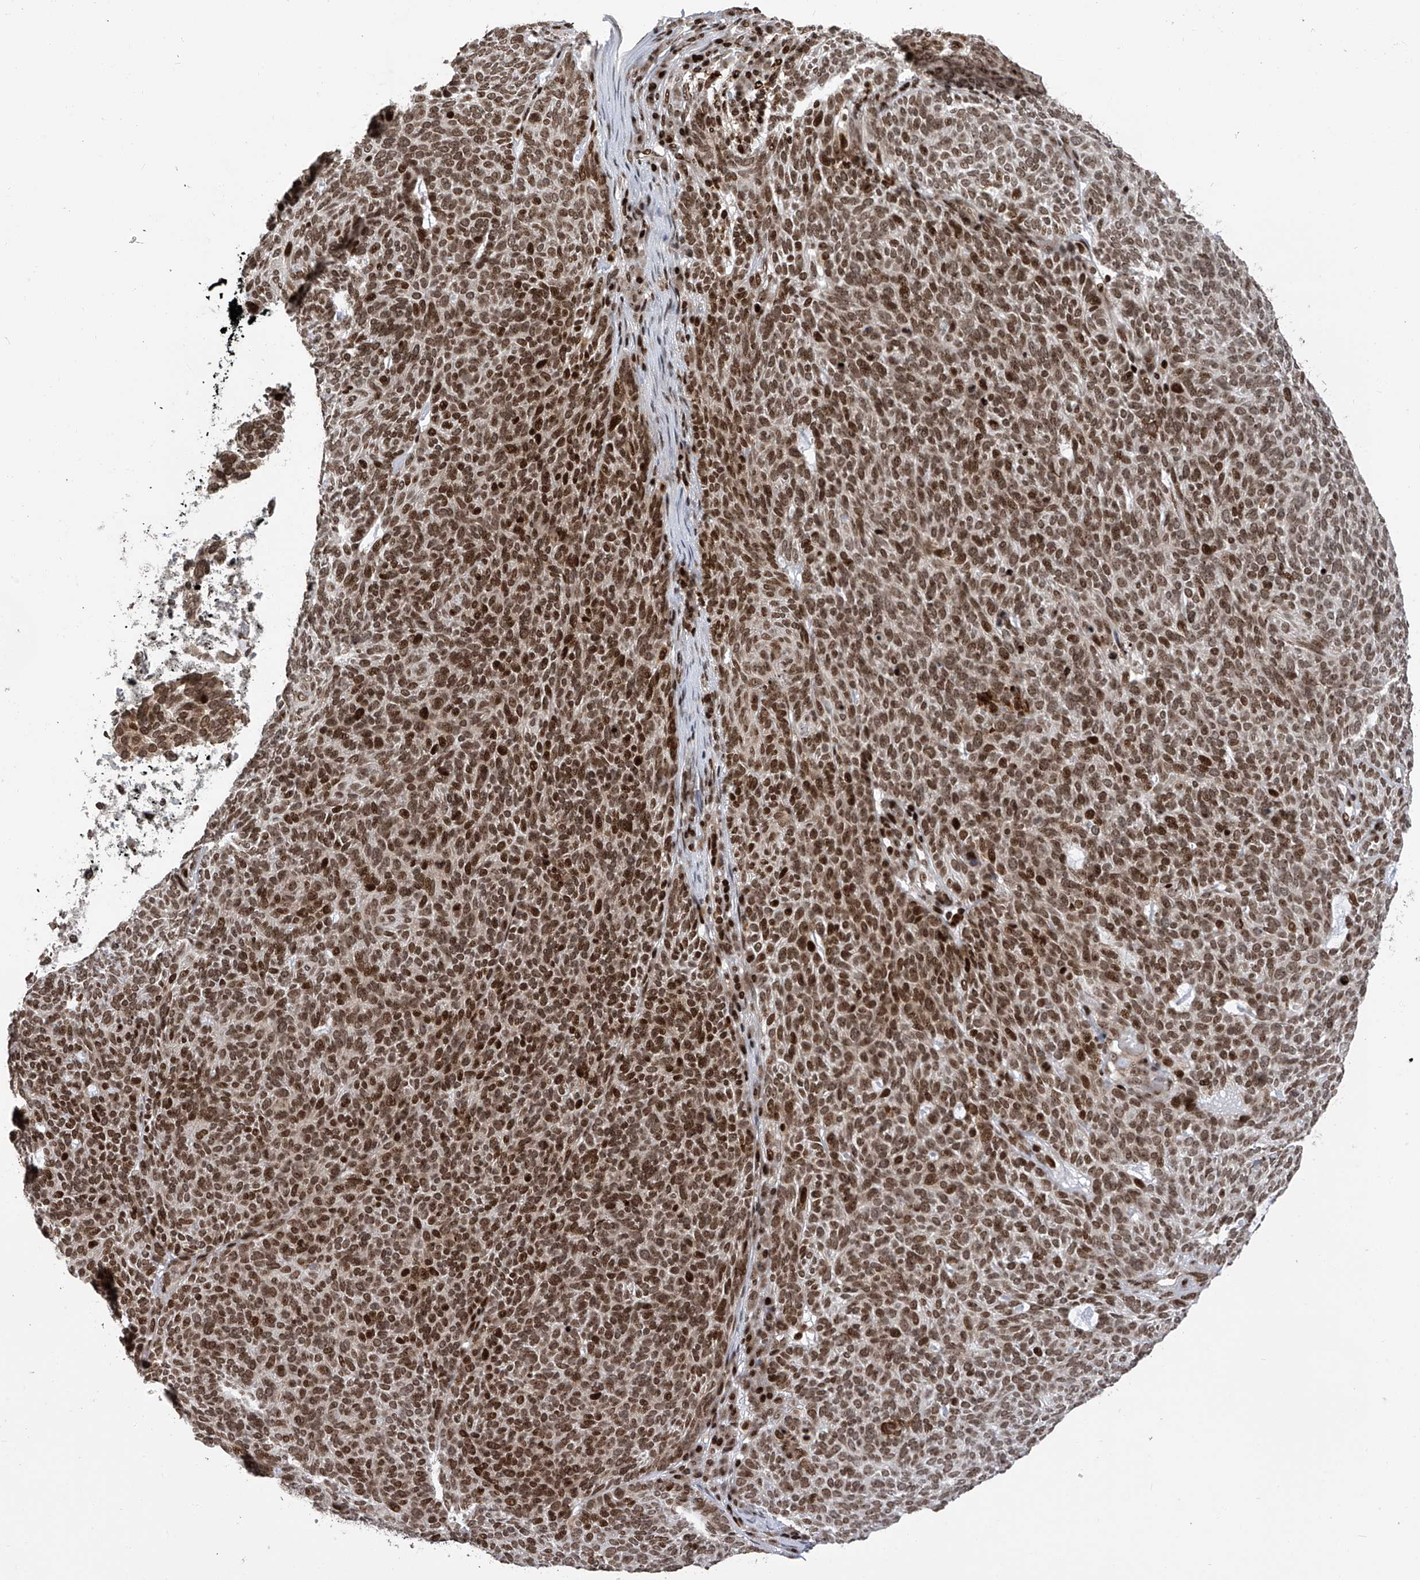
{"staining": {"intensity": "moderate", "quantity": ">75%", "location": "nuclear"}, "tissue": "skin cancer", "cell_type": "Tumor cells", "image_type": "cancer", "snomed": [{"axis": "morphology", "description": "Squamous cell carcinoma, NOS"}, {"axis": "topography", "description": "Skin"}], "caption": "Human skin squamous cell carcinoma stained for a protein (brown) displays moderate nuclear positive staining in about >75% of tumor cells.", "gene": "PAK1IP1", "patient": {"sex": "female", "age": 90}}